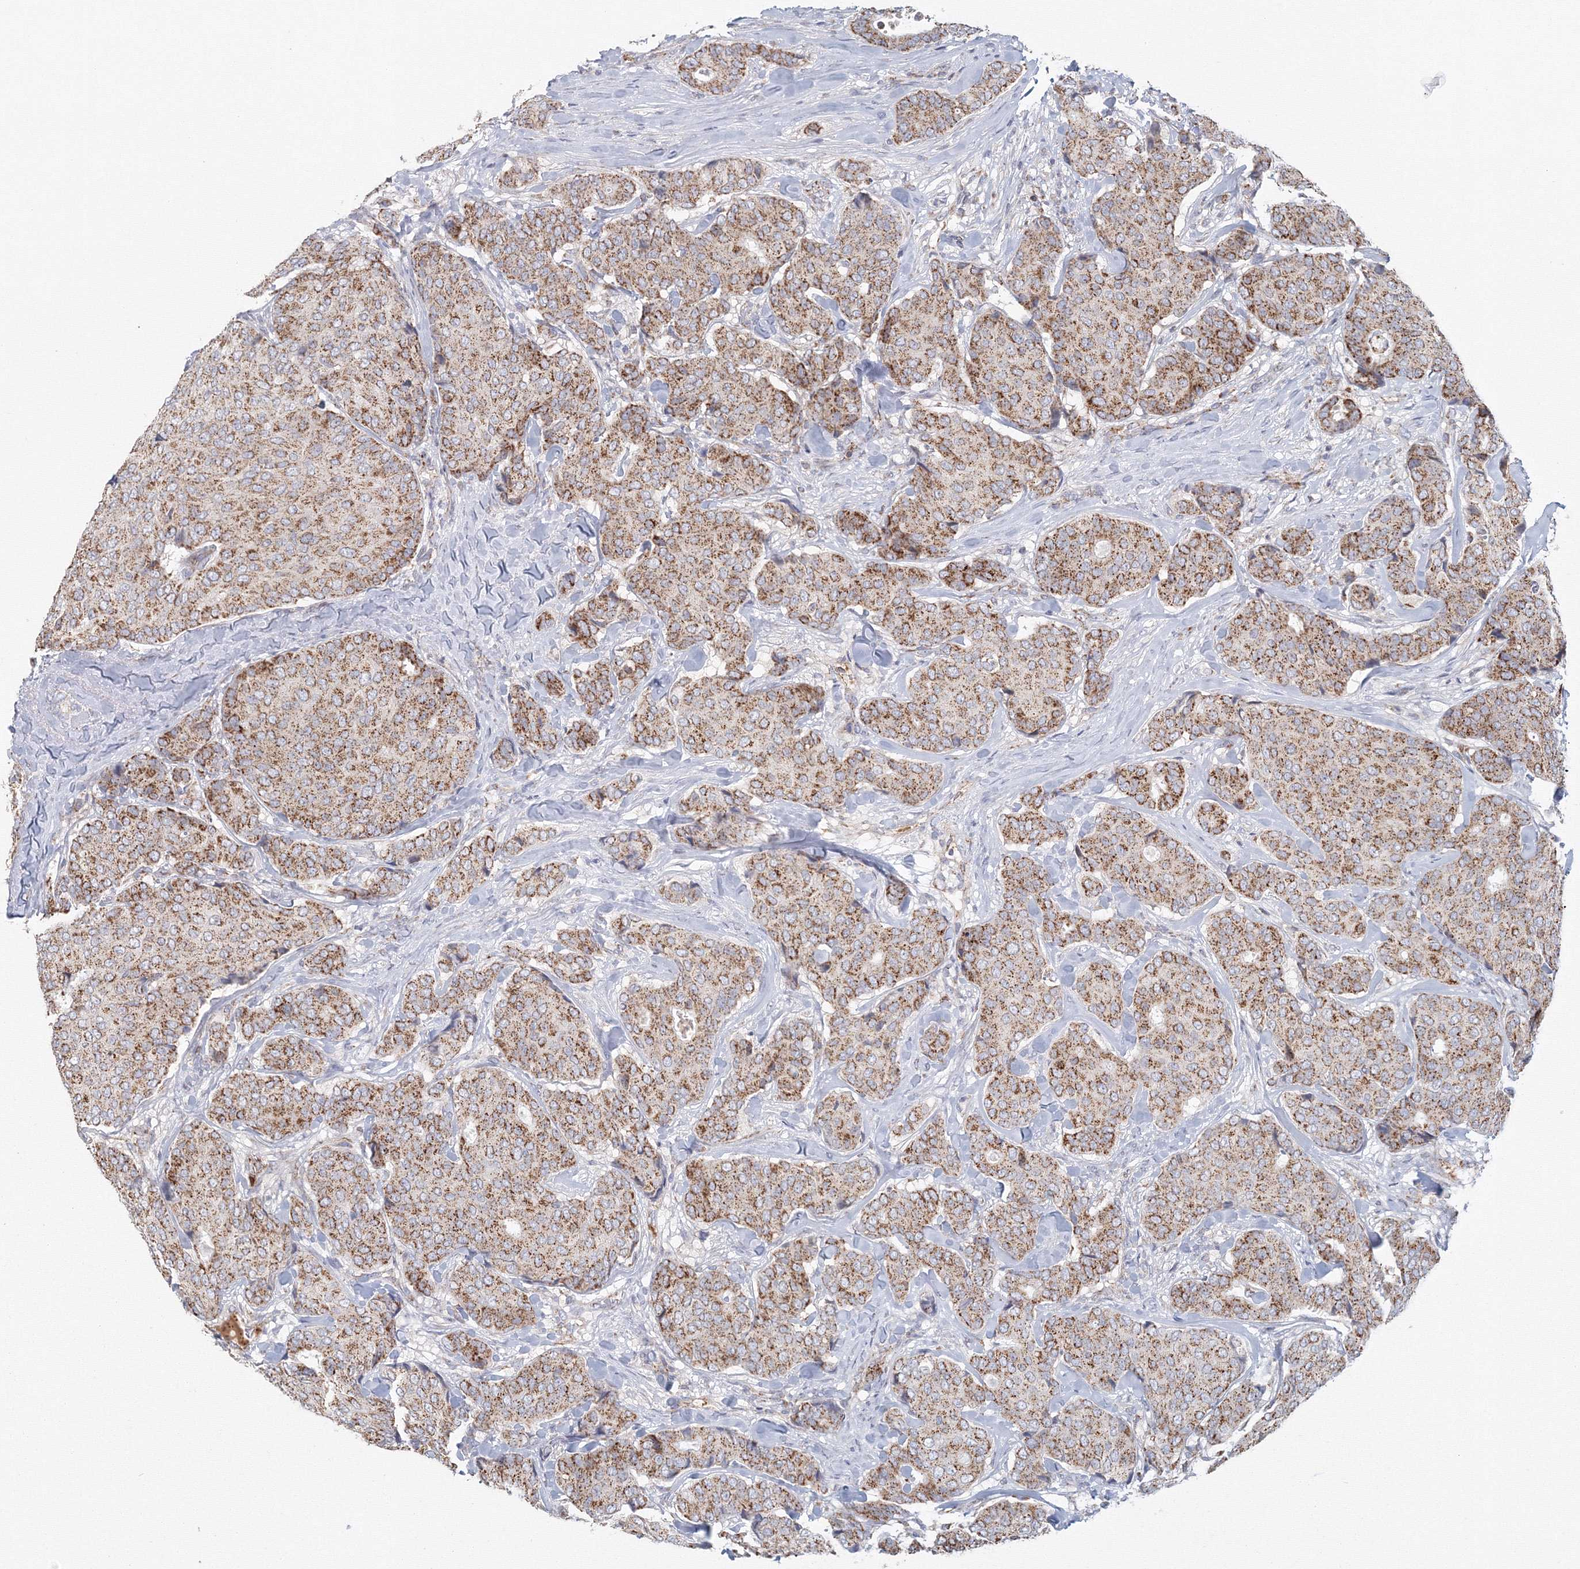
{"staining": {"intensity": "moderate", "quantity": ">75%", "location": "cytoplasmic/membranous"}, "tissue": "breast cancer", "cell_type": "Tumor cells", "image_type": "cancer", "snomed": [{"axis": "morphology", "description": "Duct carcinoma"}, {"axis": "topography", "description": "Breast"}], "caption": "Protein positivity by immunohistochemistry demonstrates moderate cytoplasmic/membranous positivity in approximately >75% of tumor cells in breast cancer (invasive ductal carcinoma).", "gene": "GRPEL1", "patient": {"sex": "female", "age": 75}}